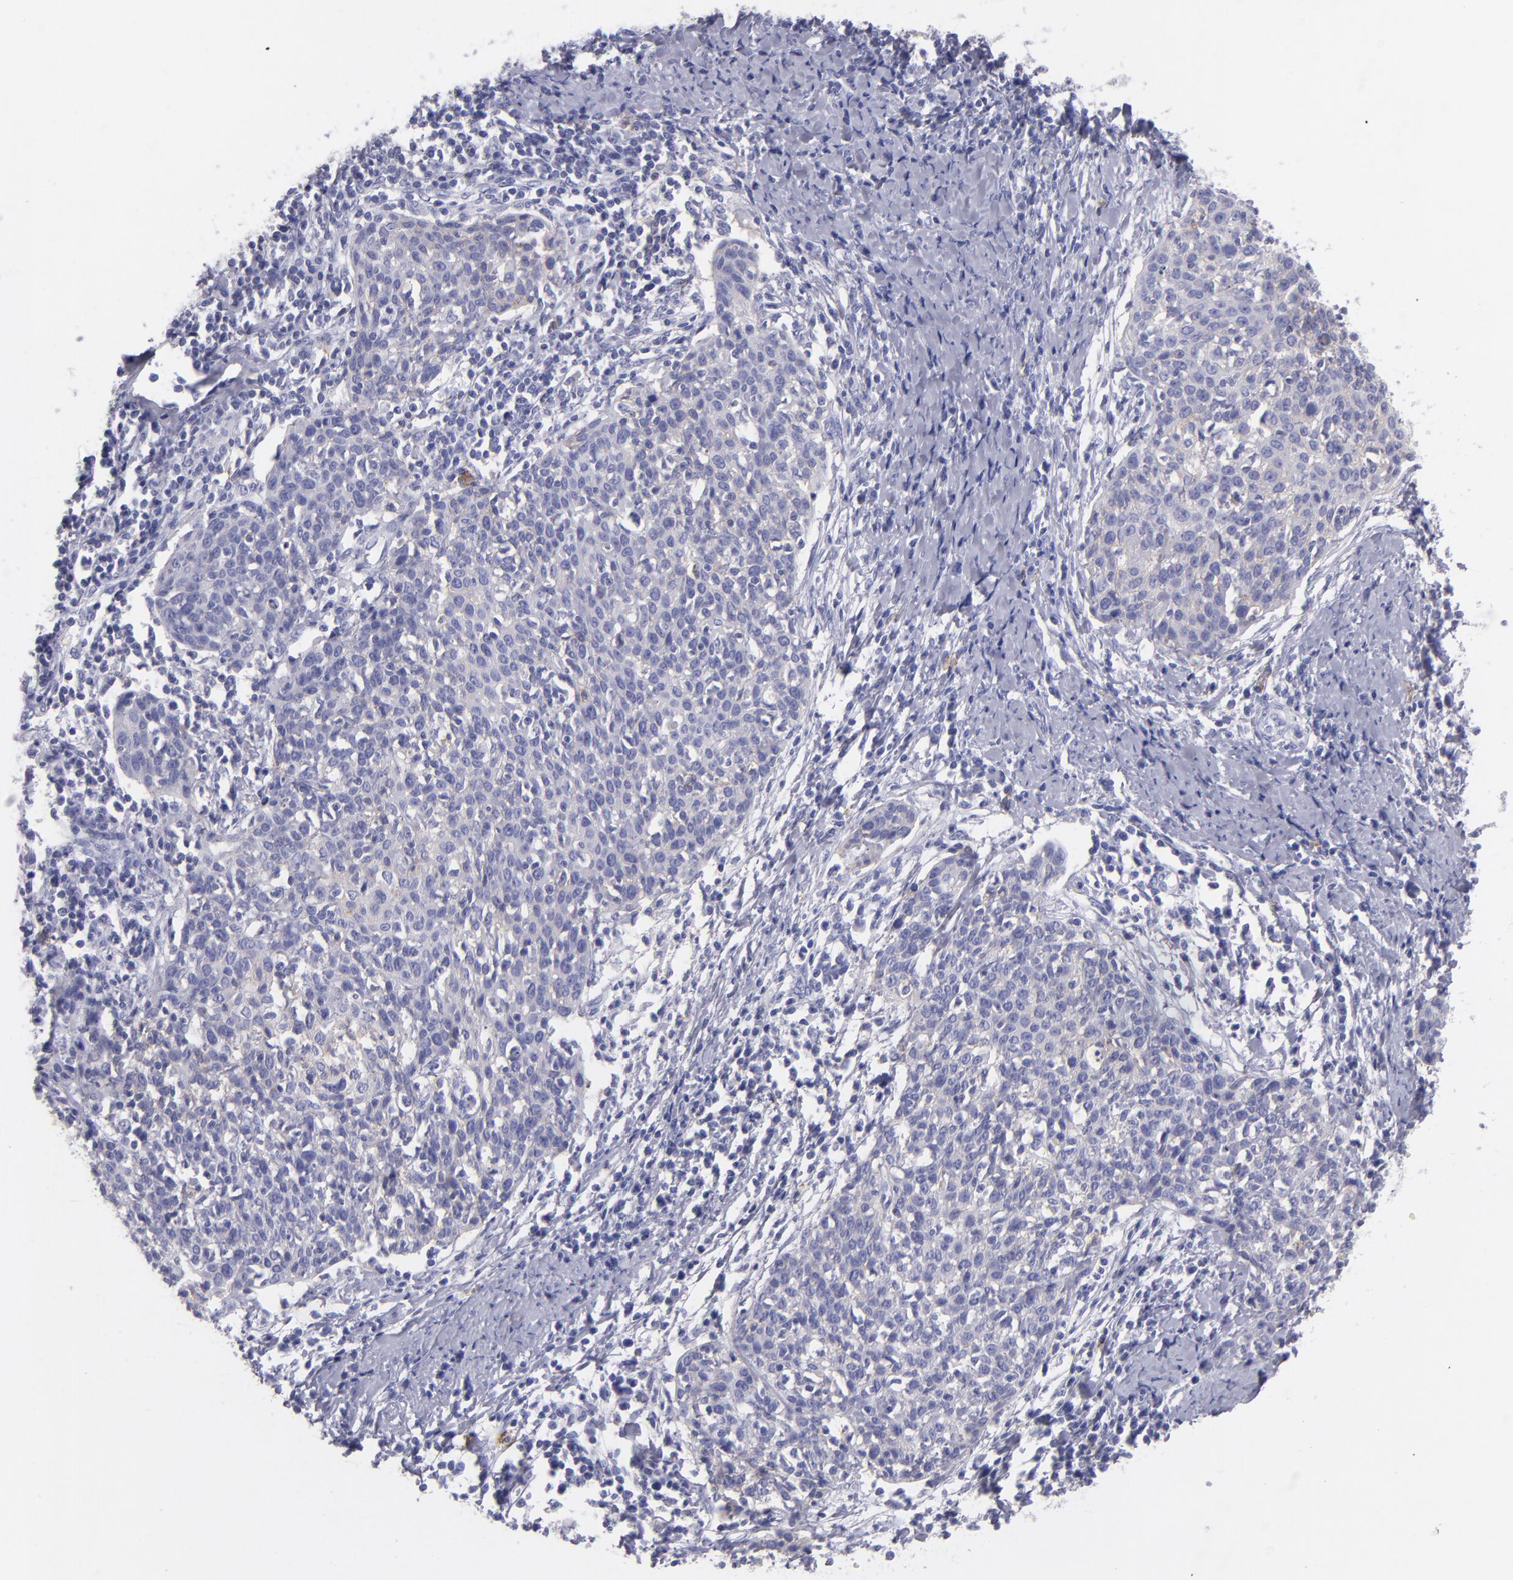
{"staining": {"intensity": "negative", "quantity": "none", "location": "none"}, "tissue": "cervical cancer", "cell_type": "Tumor cells", "image_type": "cancer", "snomed": [{"axis": "morphology", "description": "Squamous cell carcinoma, NOS"}, {"axis": "topography", "description": "Cervix"}], "caption": "A high-resolution image shows immunohistochemistry staining of squamous cell carcinoma (cervical), which shows no significant positivity in tumor cells.", "gene": "CD82", "patient": {"sex": "female", "age": 38}}